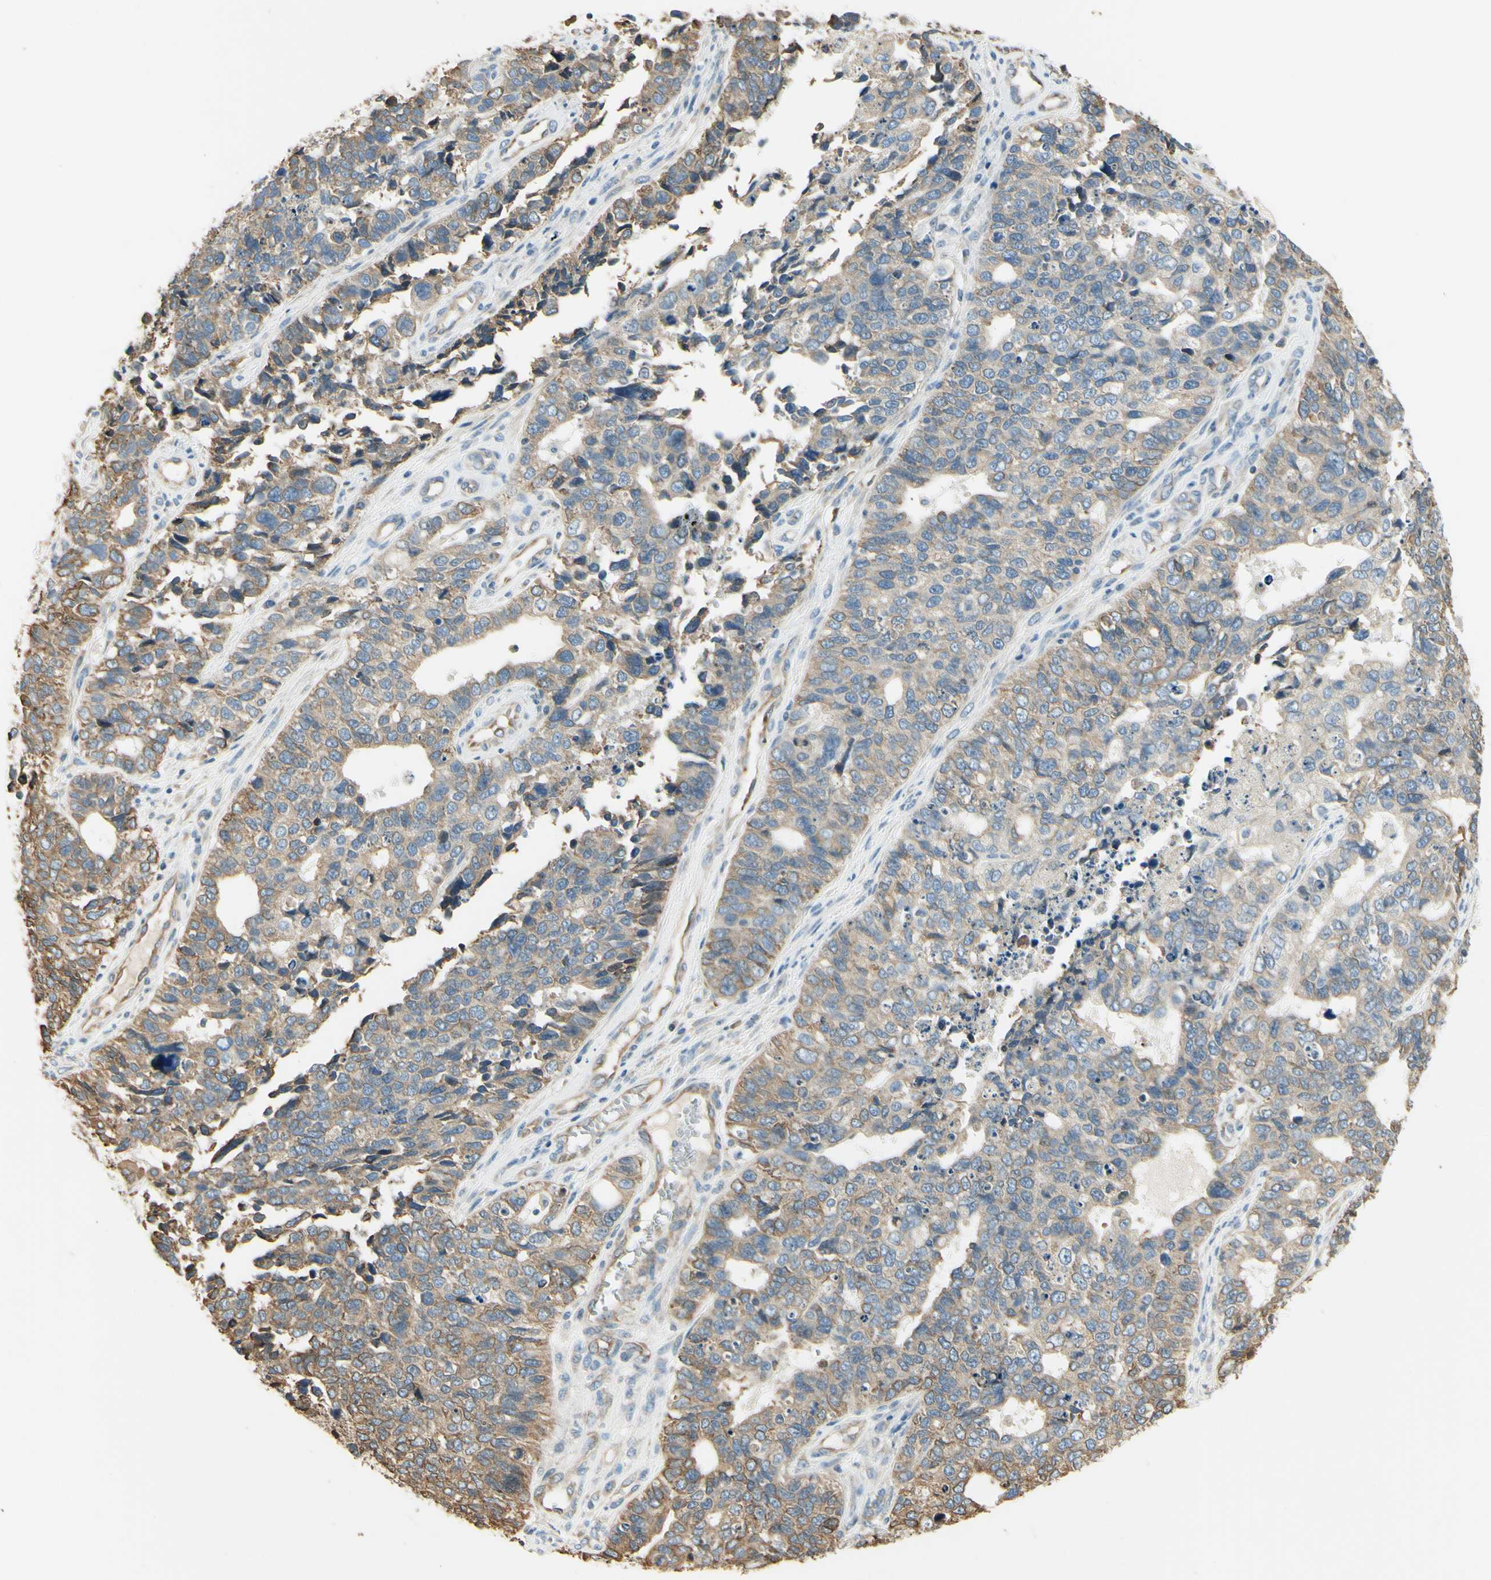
{"staining": {"intensity": "weak", "quantity": ">75%", "location": "cytoplasmic/membranous"}, "tissue": "cervical cancer", "cell_type": "Tumor cells", "image_type": "cancer", "snomed": [{"axis": "morphology", "description": "Squamous cell carcinoma, NOS"}, {"axis": "topography", "description": "Cervix"}], "caption": "Brown immunohistochemical staining in human cervical squamous cell carcinoma shows weak cytoplasmic/membranous staining in about >75% of tumor cells.", "gene": "IGDCC4", "patient": {"sex": "female", "age": 63}}